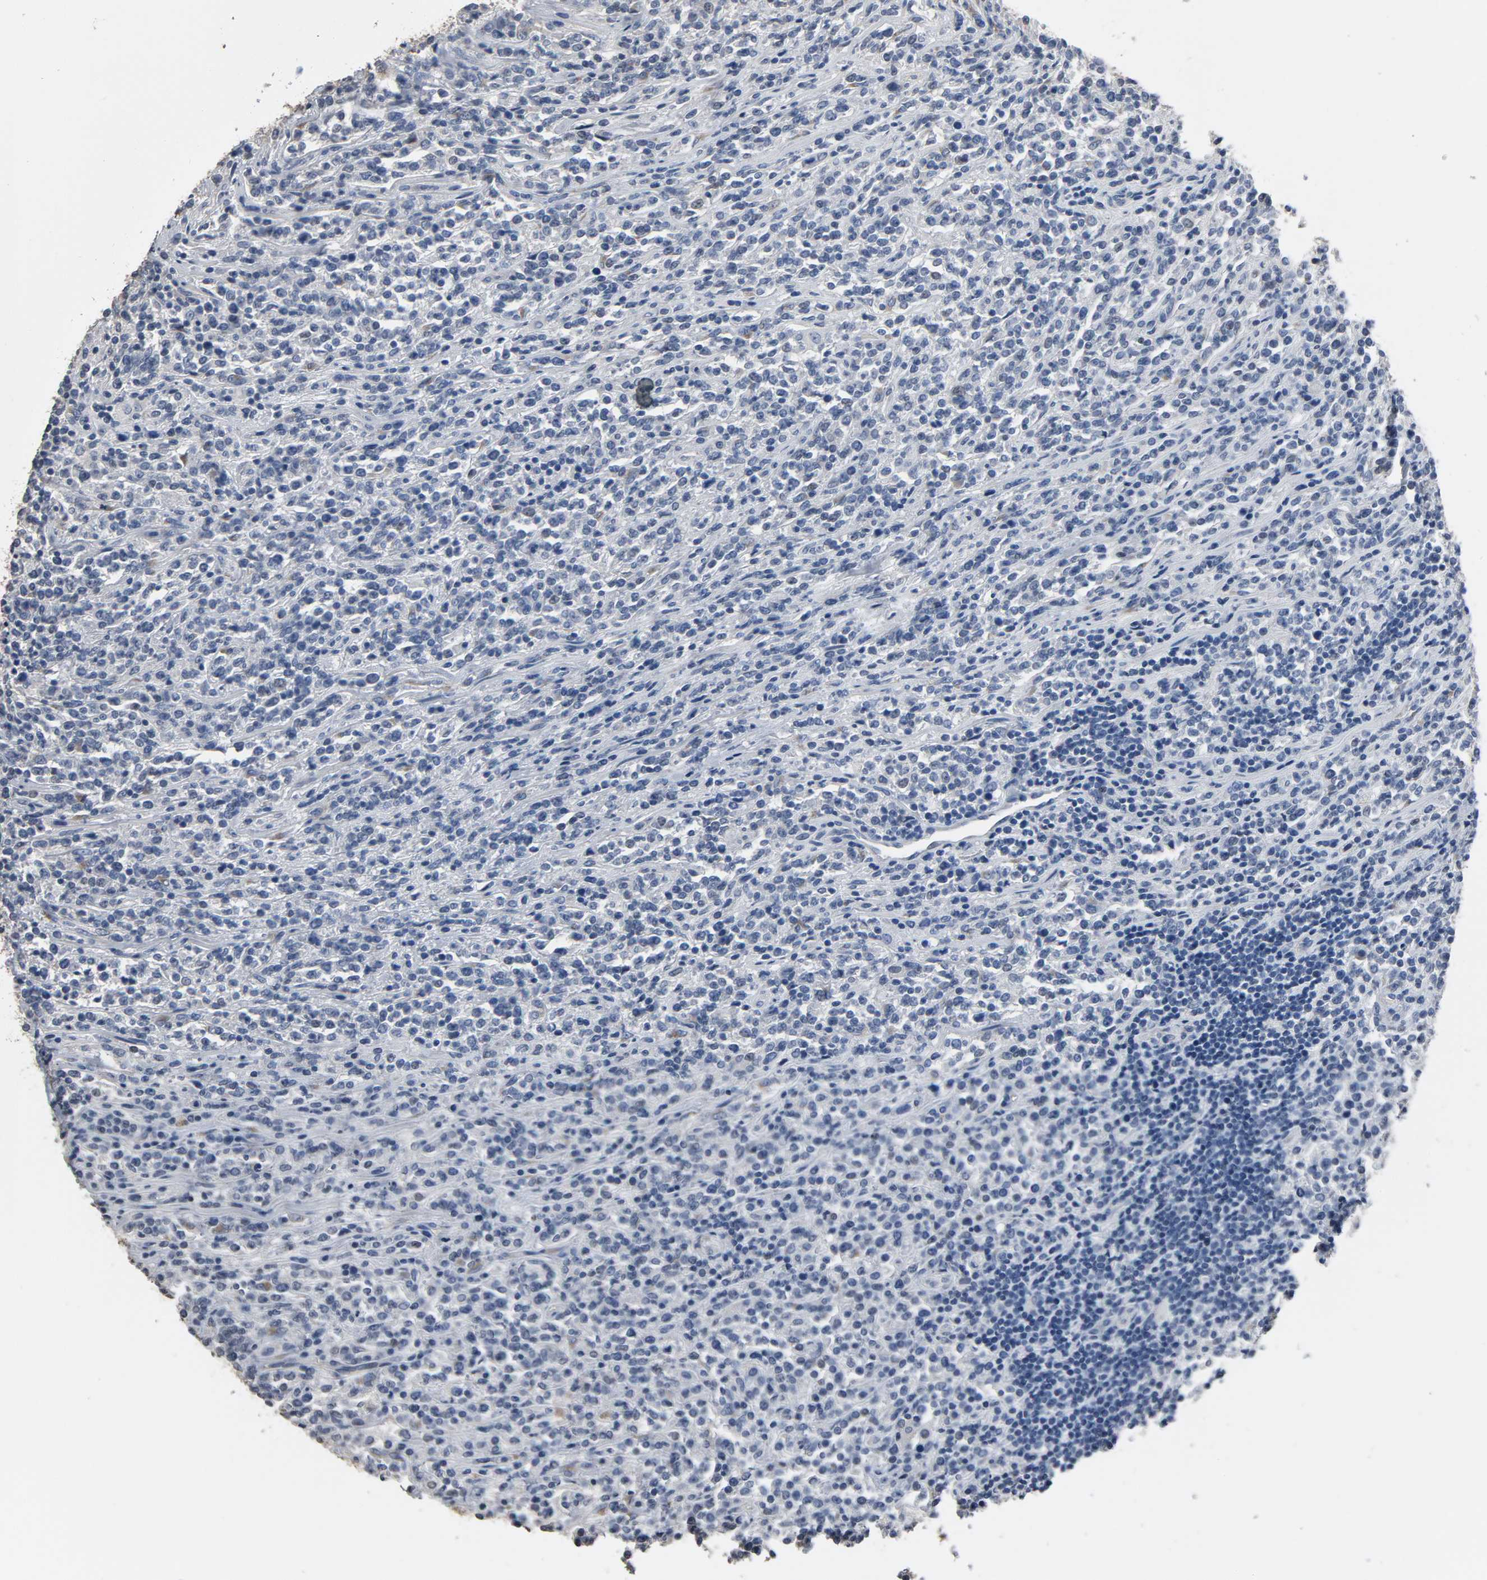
{"staining": {"intensity": "weak", "quantity": "<25%", "location": "cytoplasmic/membranous"}, "tissue": "lymphoma", "cell_type": "Tumor cells", "image_type": "cancer", "snomed": [{"axis": "morphology", "description": "Malignant lymphoma, non-Hodgkin's type, High grade"}, {"axis": "topography", "description": "Soft tissue"}], "caption": "DAB (3,3'-diaminobenzidine) immunohistochemical staining of human lymphoma shows no significant expression in tumor cells.", "gene": "SOX6", "patient": {"sex": "male", "age": 18}}